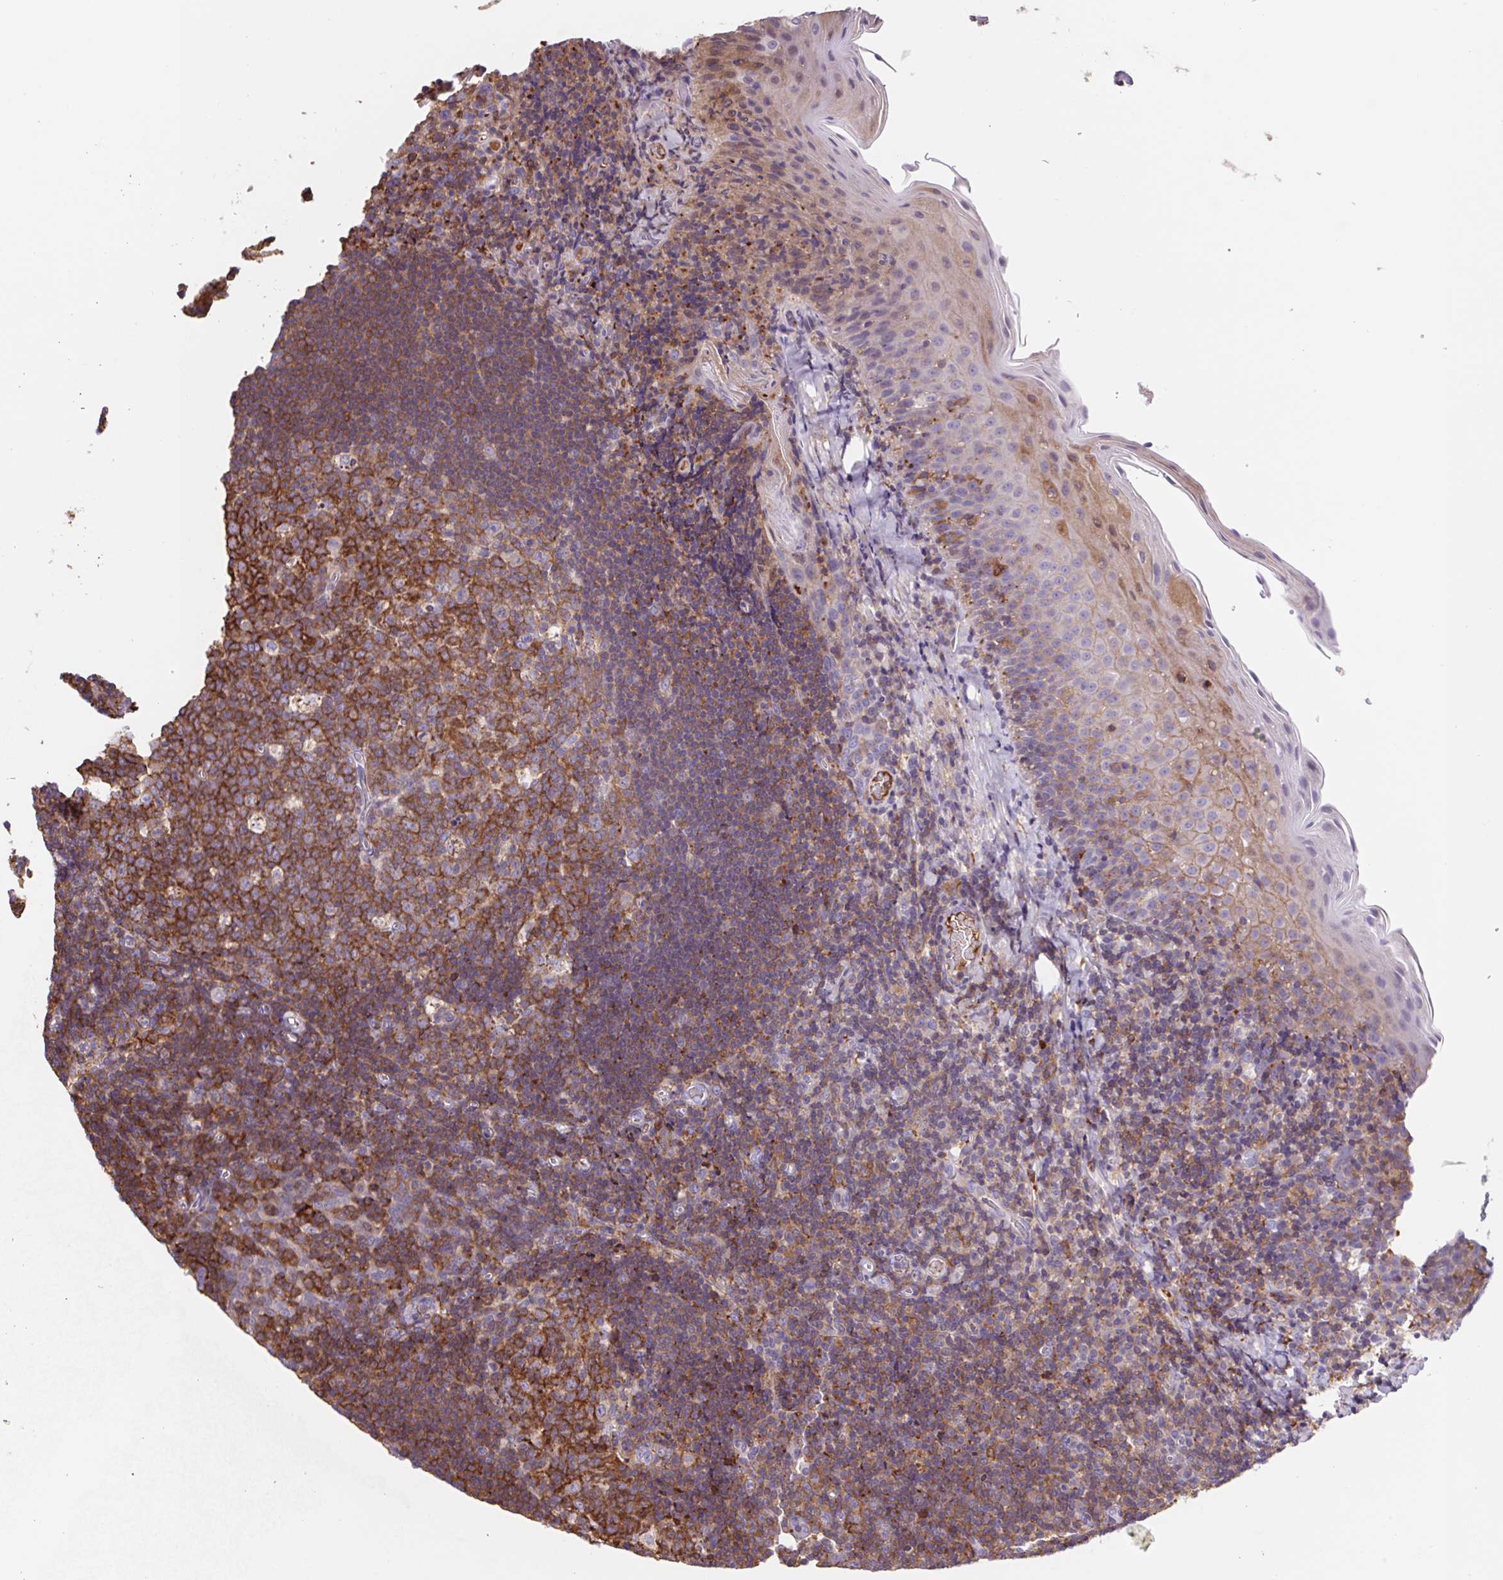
{"staining": {"intensity": "moderate", "quantity": ">75%", "location": "cytoplasmic/membranous"}, "tissue": "tonsil", "cell_type": "Germinal center cells", "image_type": "normal", "snomed": [{"axis": "morphology", "description": "Normal tissue, NOS"}, {"axis": "topography", "description": "Tonsil"}], "caption": "The image displays staining of unremarkable tonsil, revealing moderate cytoplasmic/membranous protein positivity (brown color) within germinal center cells.", "gene": "TPRG1", "patient": {"sex": "male", "age": 17}}